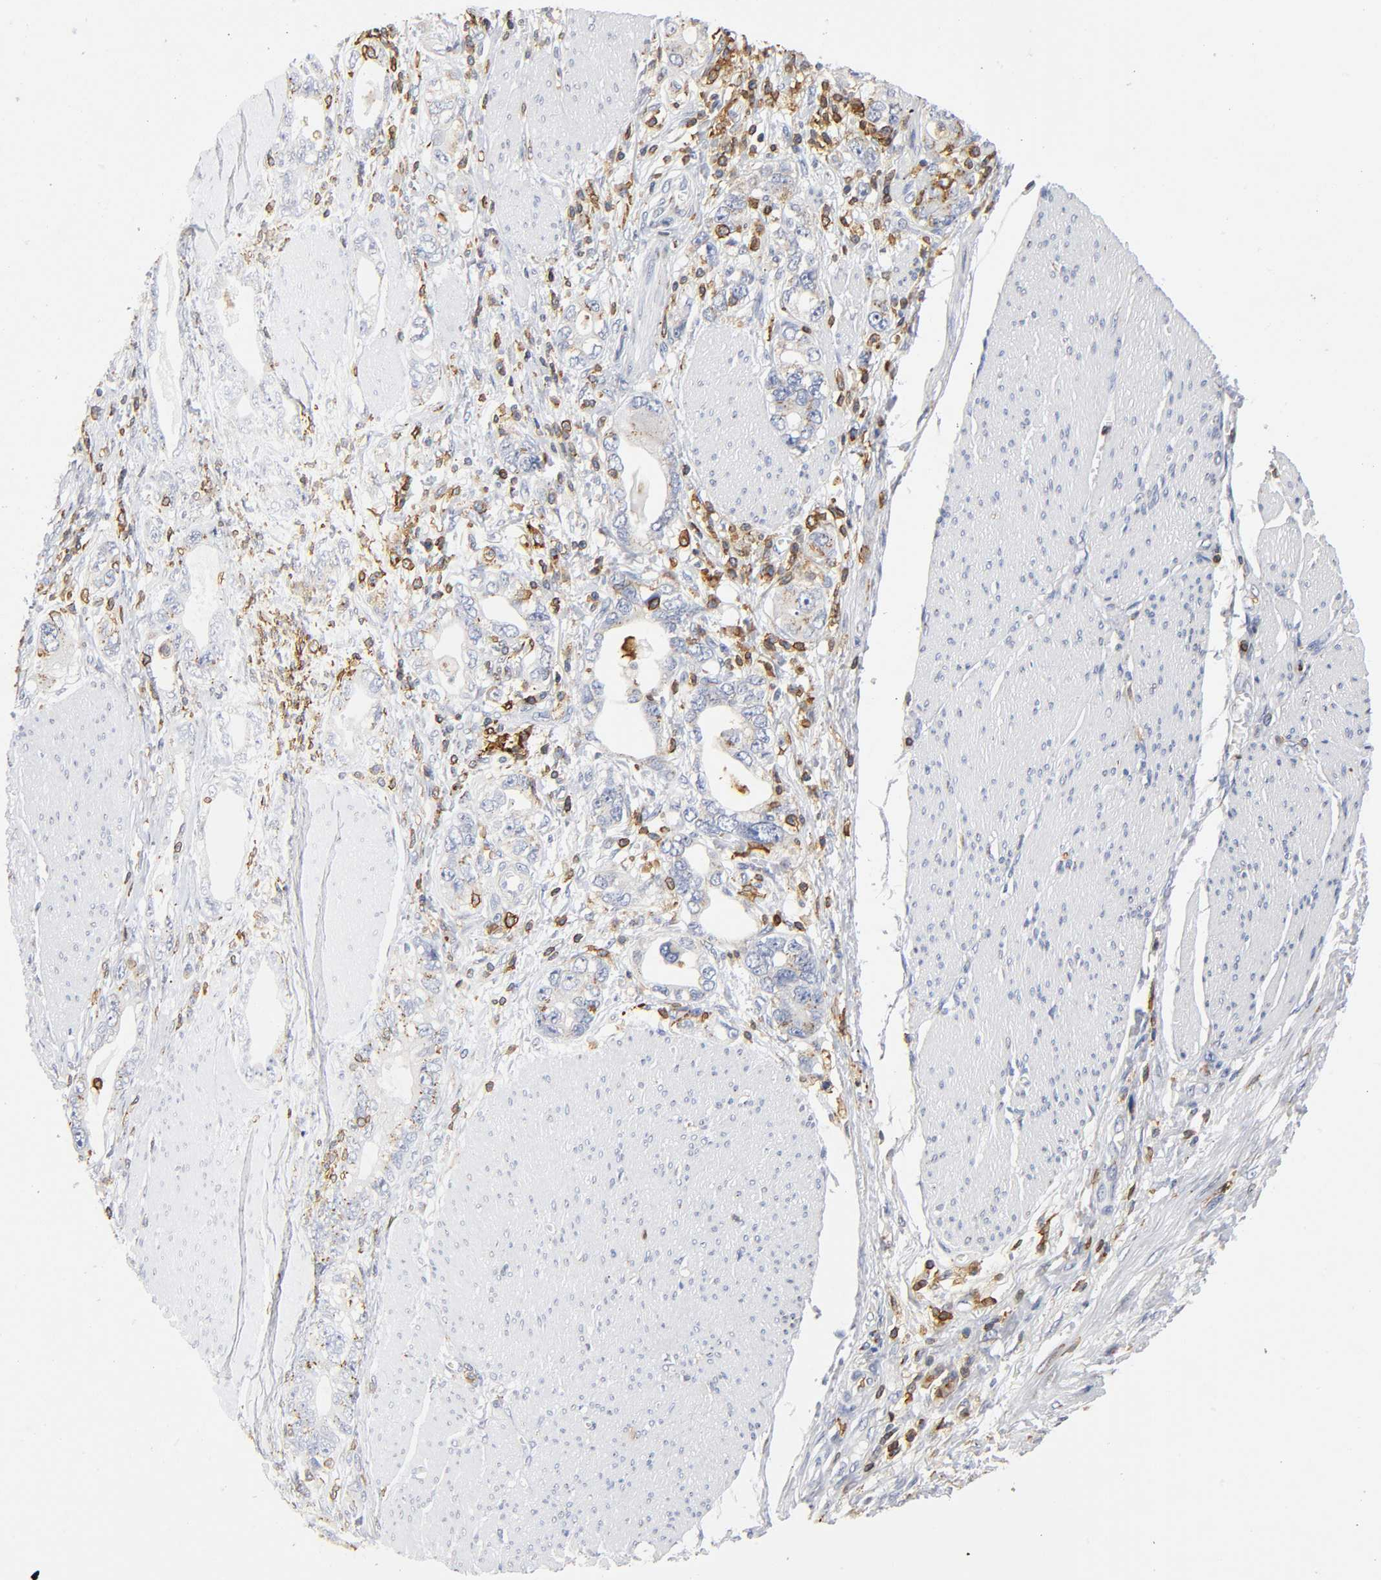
{"staining": {"intensity": "moderate", "quantity": "25%-75%", "location": "cytoplasmic/membranous"}, "tissue": "stomach cancer", "cell_type": "Tumor cells", "image_type": "cancer", "snomed": [{"axis": "morphology", "description": "Adenocarcinoma, NOS"}, {"axis": "topography", "description": "Stomach, lower"}], "caption": "Human stomach cancer stained with a protein marker reveals moderate staining in tumor cells.", "gene": "CAPN10", "patient": {"sex": "female", "age": 93}}